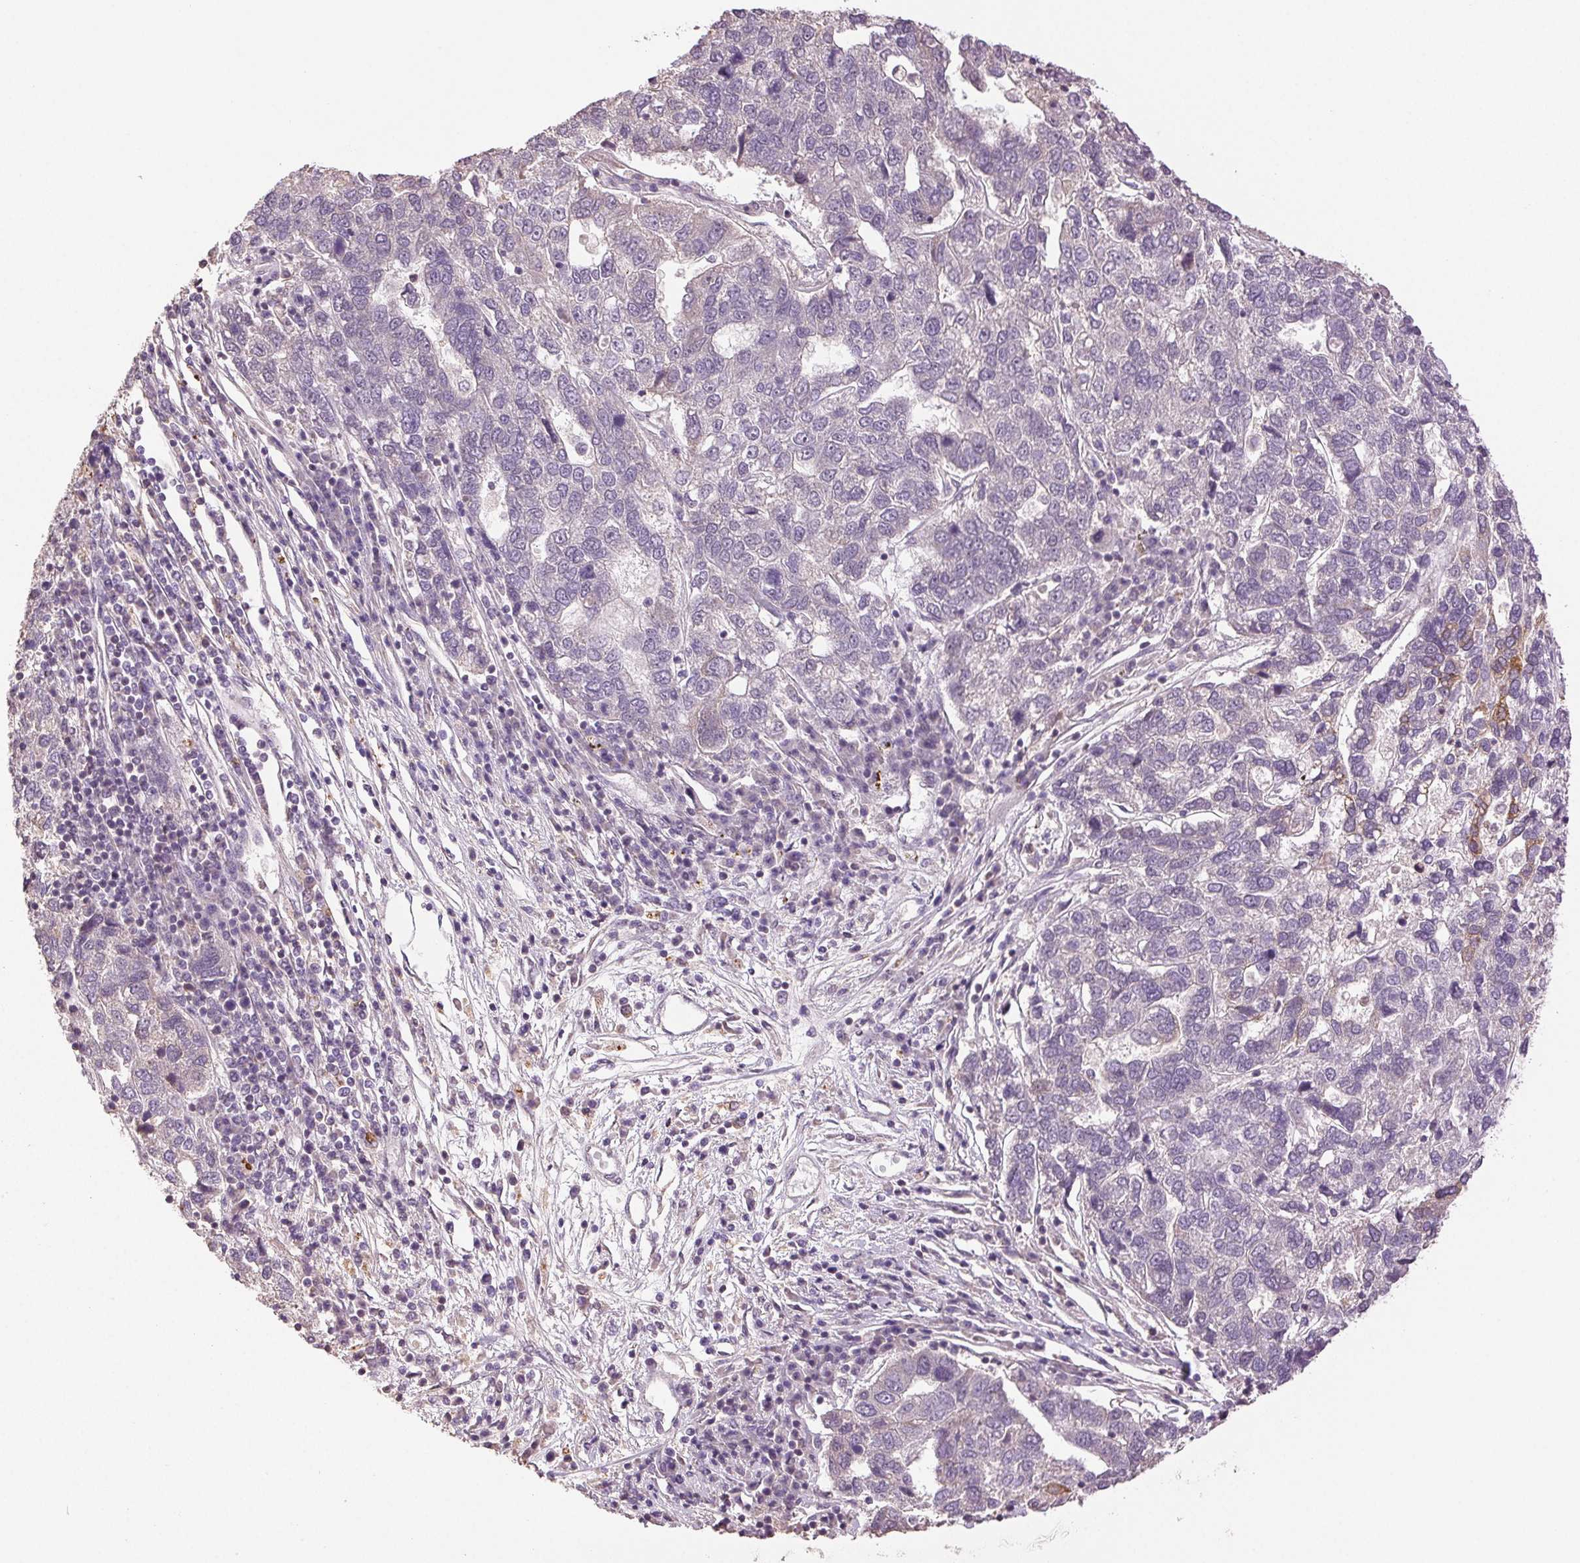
{"staining": {"intensity": "negative", "quantity": "none", "location": "none"}, "tissue": "pancreatic cancer", "cell_type": "Tumor cells", "image_type": "cancer", "snomed": [{"axis": "morphology", "description": "Adenocarcinoma, NOS"}, {"axis": "topography", "description": "Pancreas"}], "caption": "Immunohistochemical staining of pancreatic adenocarcinoma demonstrates no significant positivity in tumor cells. (Immunohistochemistry (ihc), brightfield microscopy, high magnification).", "gene": "TMEM253", "patient": {"sex": "female", "age": 61}}